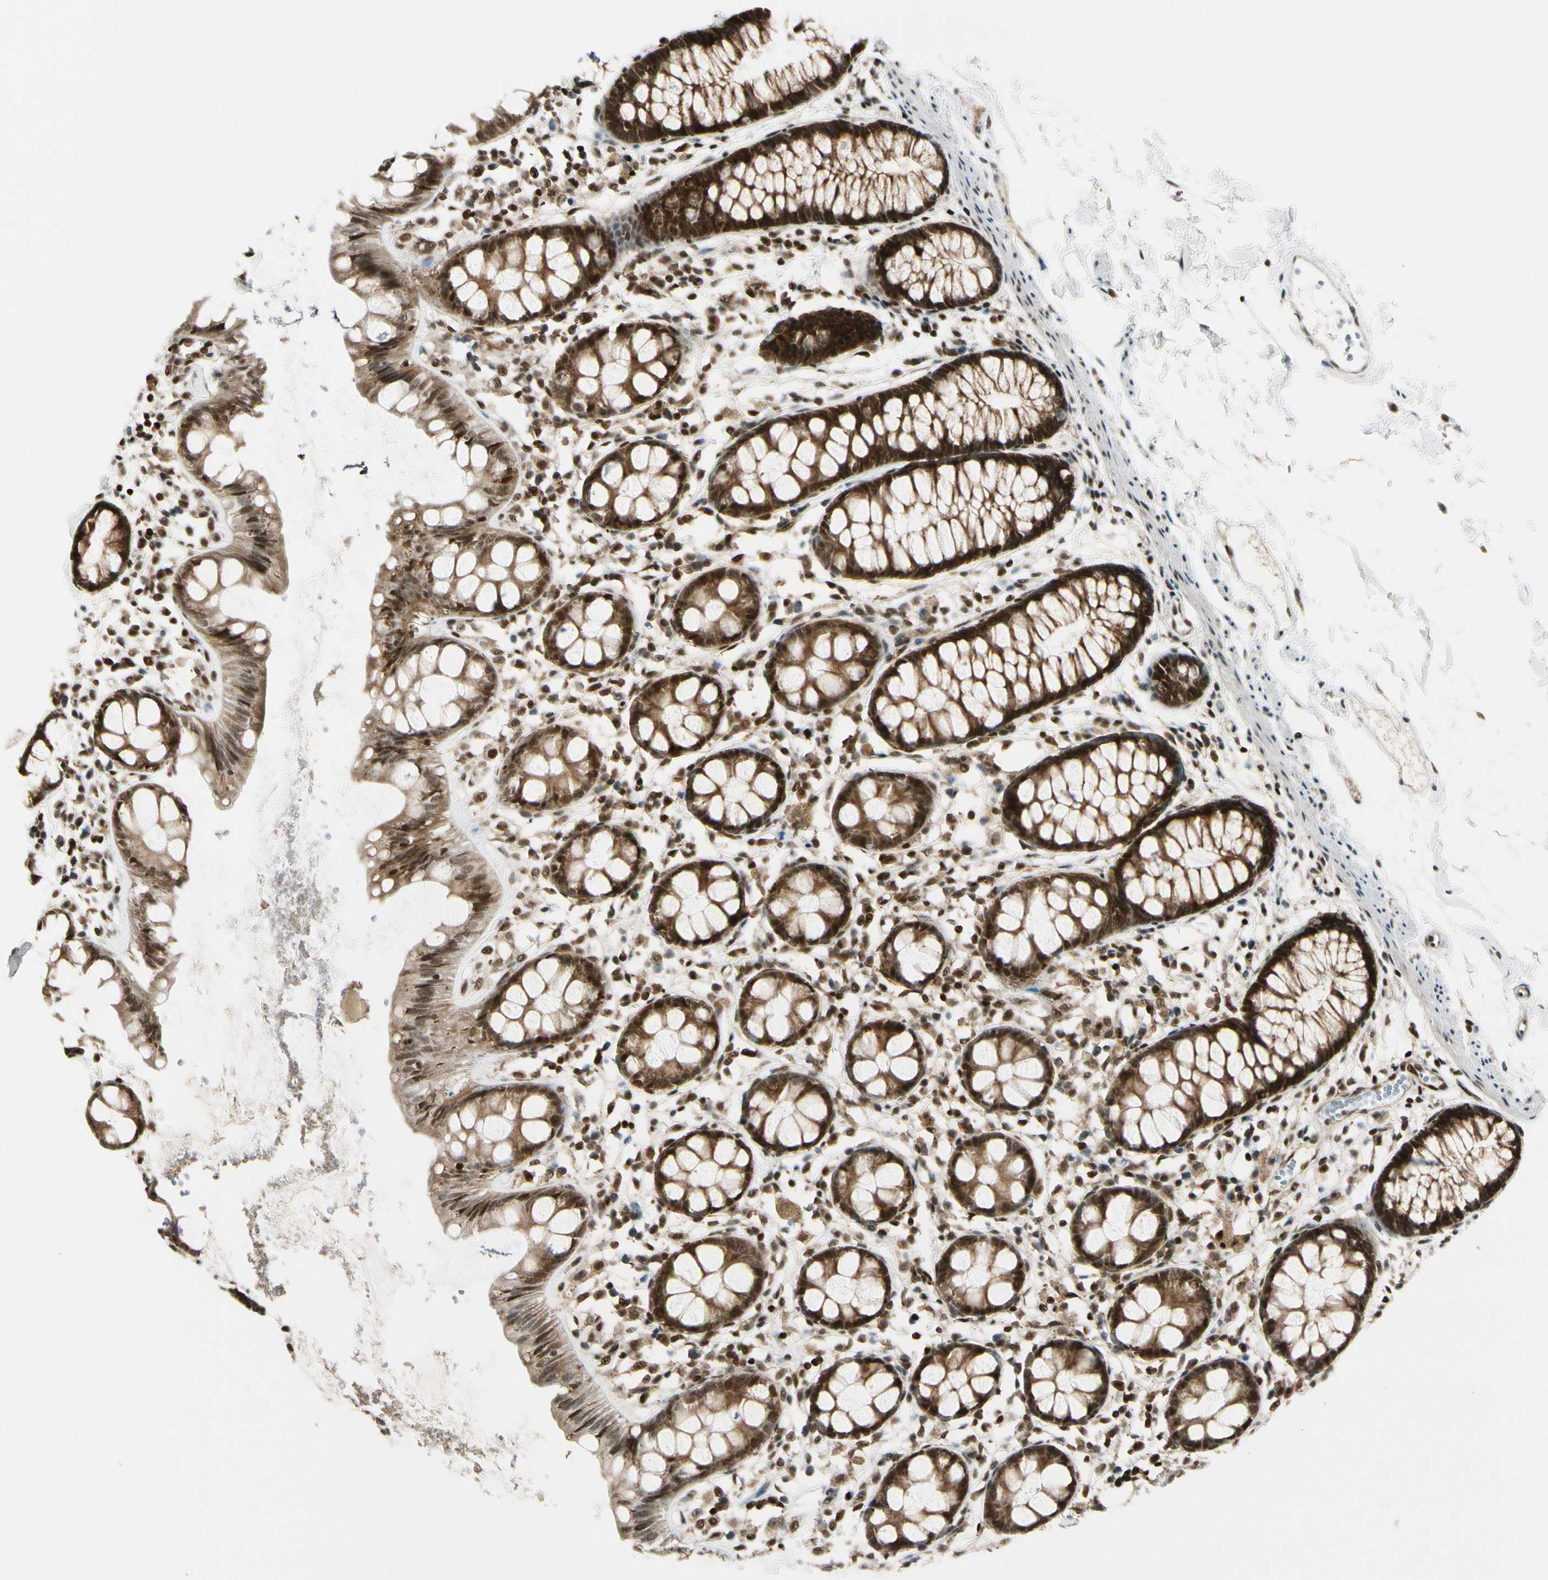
{"staining": {"intensity": "strong", "quantity": ">75%", "location": "cytoplasmic/membranous,nuclear"}, "tissue": "rectum", "cell_type": "Glandular cells", "image_type": "normal", "snomed": [{"axis": "morphology", "description": "Normal tissue, NOS"}, {"axis": "topography", "description": "Rectum"}], "caption": "Strong cytoplasmic/membranous,nuclear protein positivity is appreciated in about >75% of glandular cells in rectum.", "gene": "DAXX", "patient": {"sex": "female", "age": 66}}